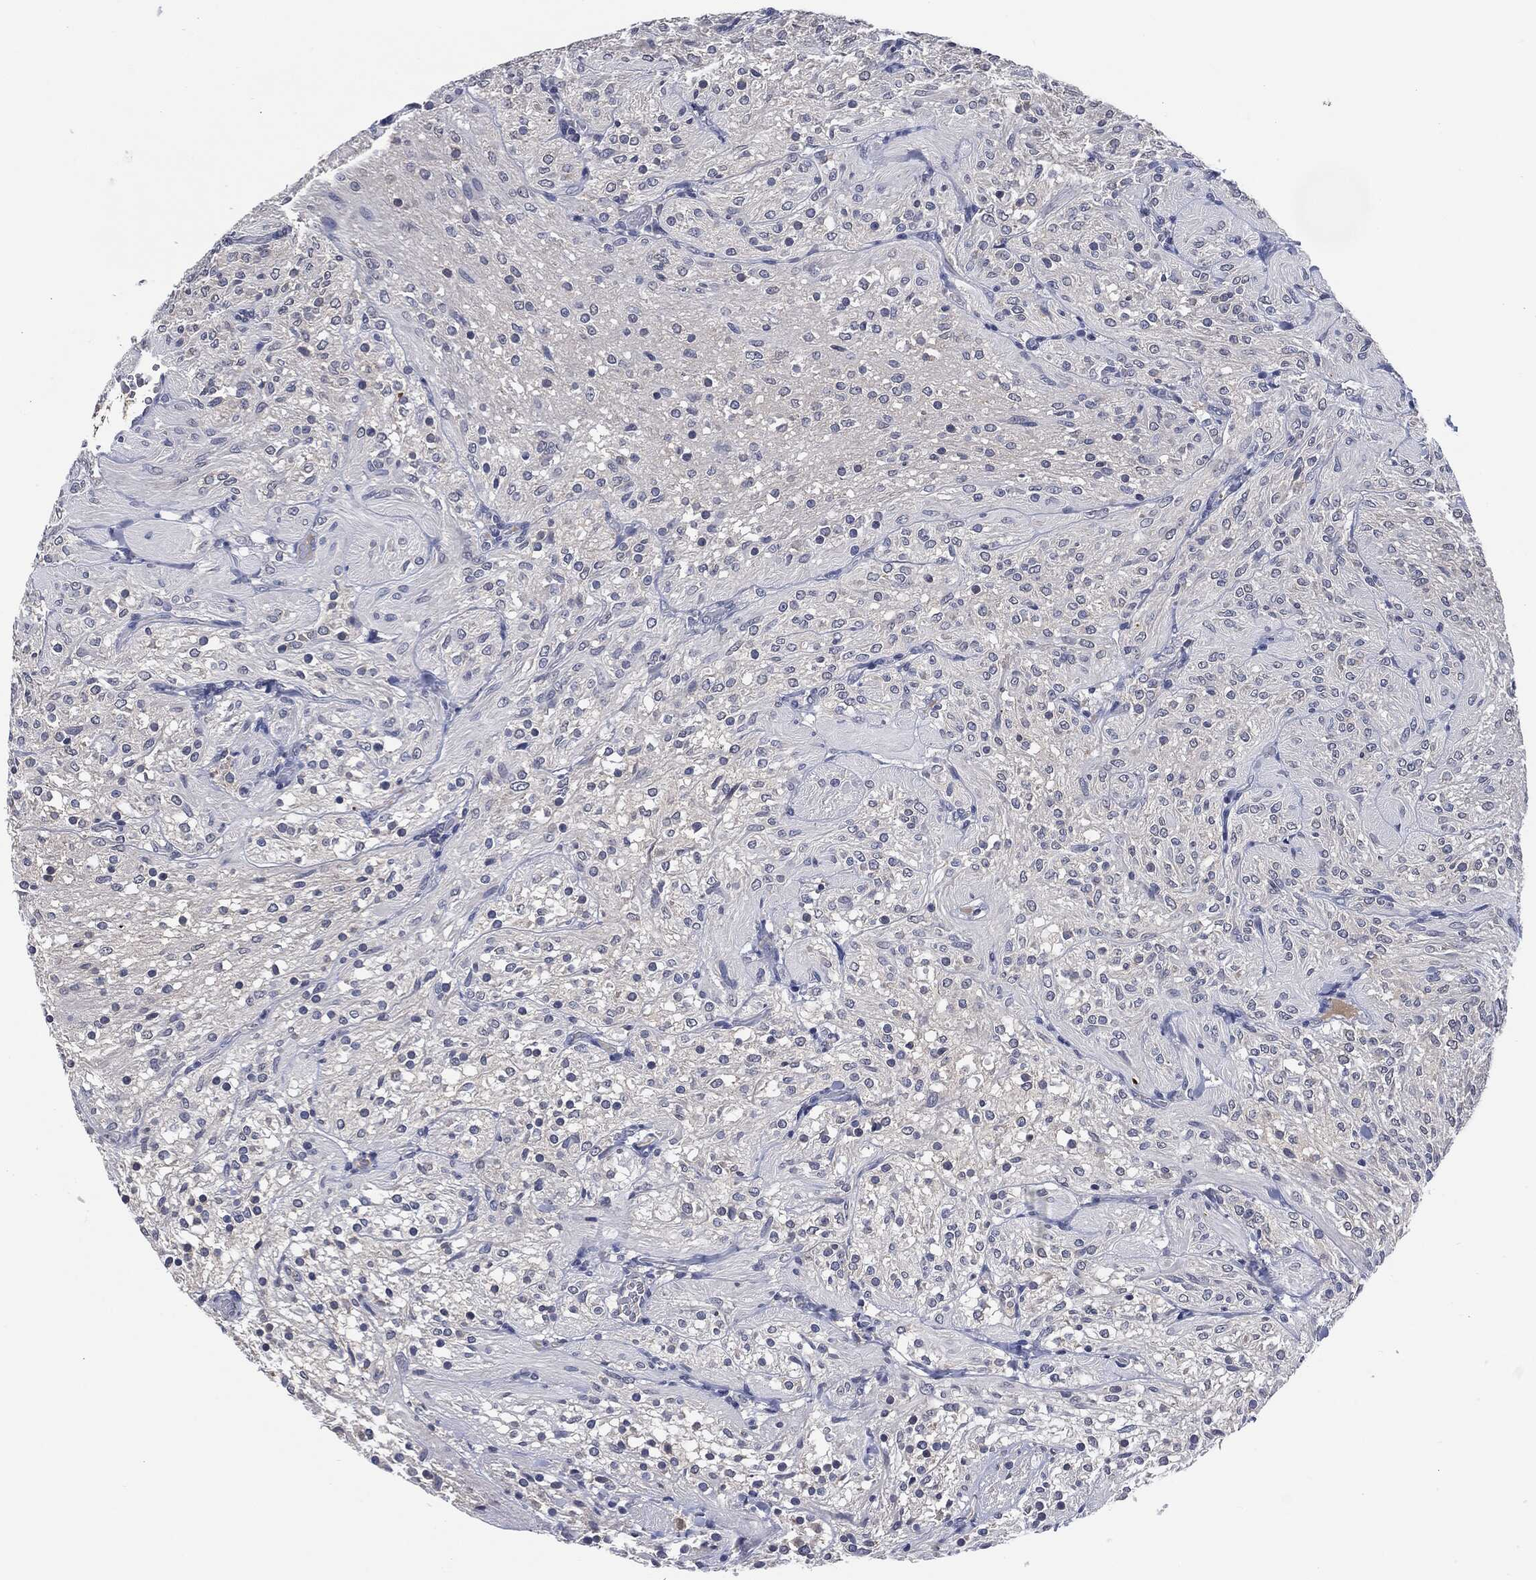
{"staining": {"intensity": "negative", "quantity": "none", "location": "none"}, "tissue": "glioma", "cell_type": "Tumor cells", "image_type": "cancer", "snomed": [{"axis": "morphology", "description": "Glioma, malignant, Low grade"}, {"axis": "topography", "description": "Brain"}], "caption": "Photomicrograph shows no significant protein positivity in tumor cells of low-grade glioma (malignant). (DAB immunohistochemistry visualized using brightfield microscopy, high magnification).", "gene": "IL2RG", "patient": {"sex": "male", "age": 3}}